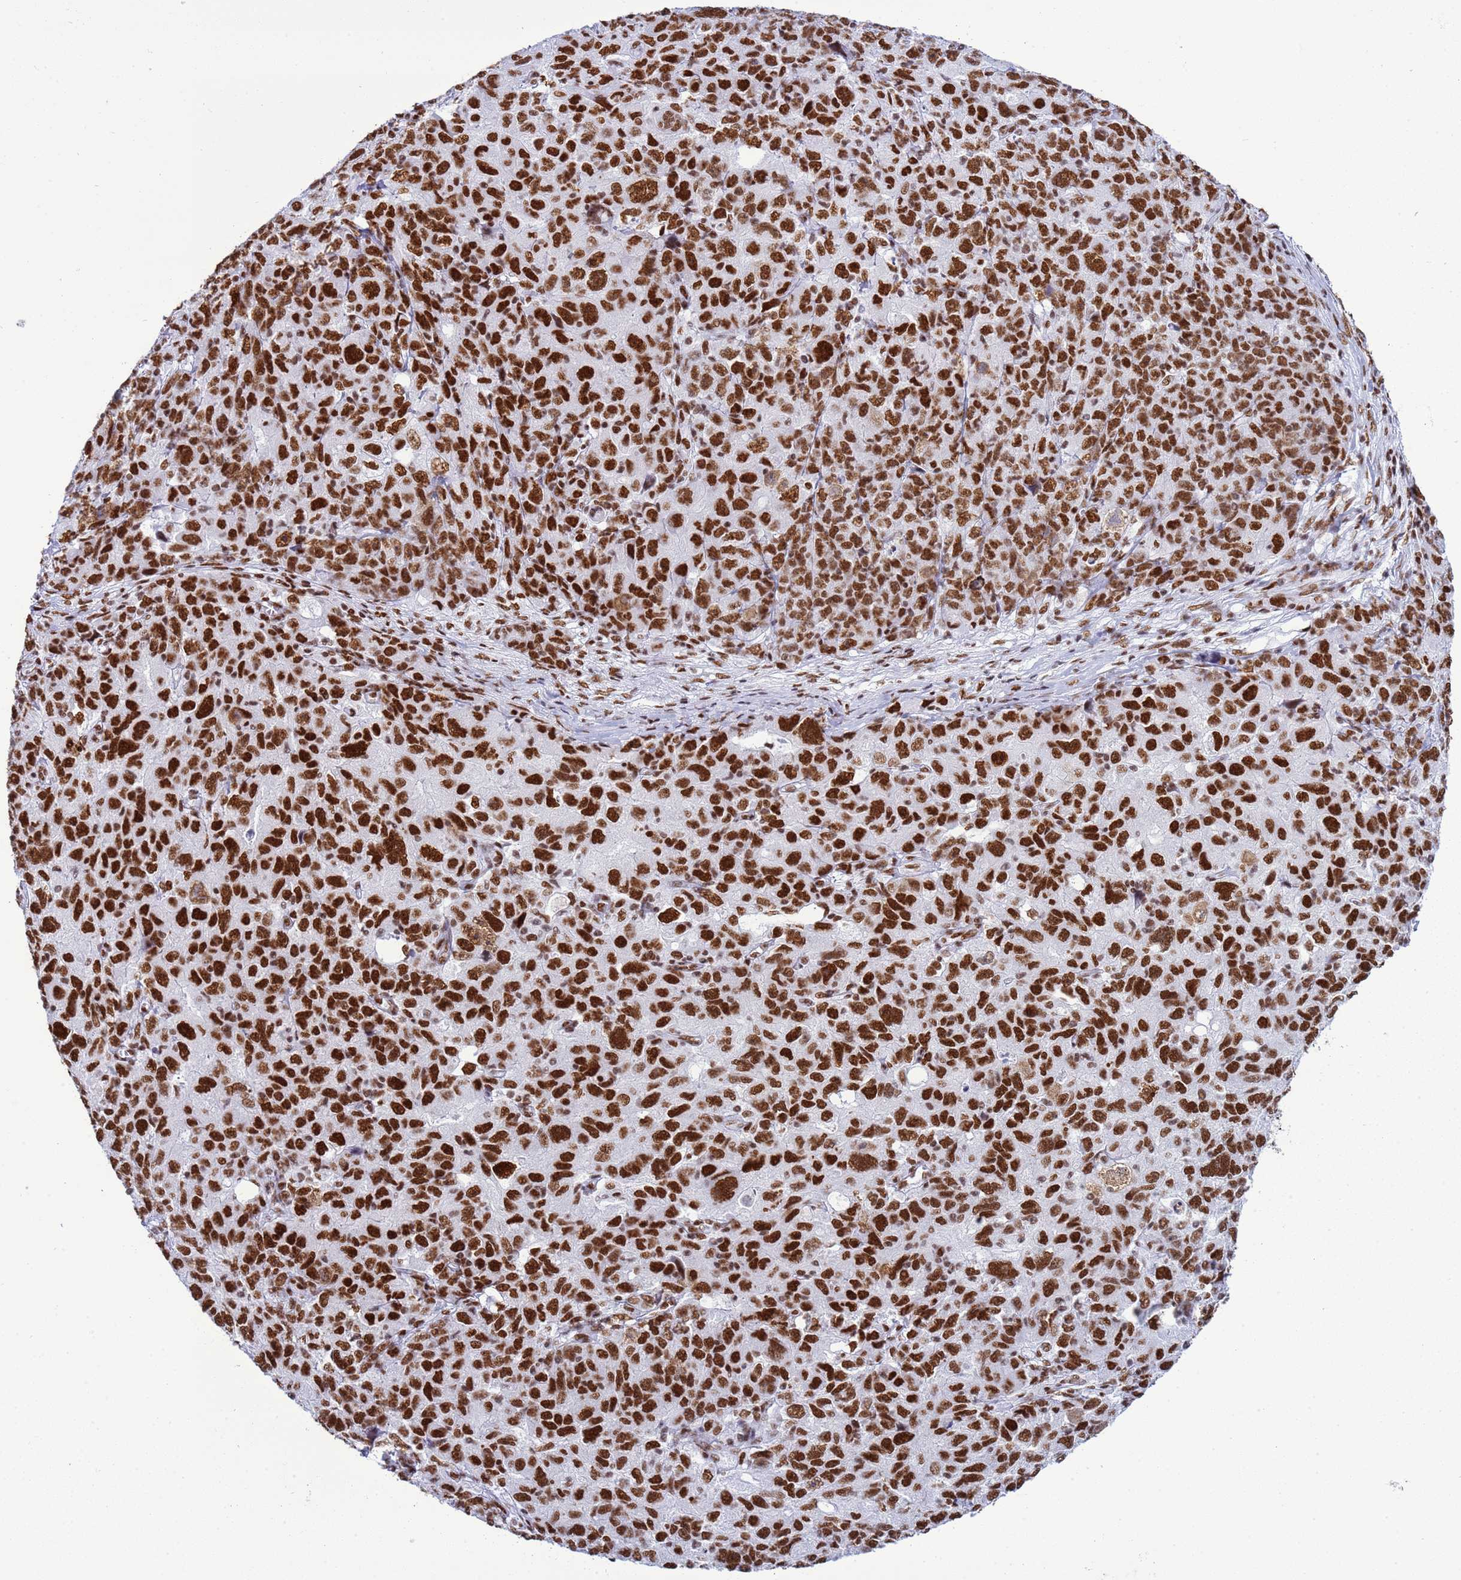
{"staining": {"intensity": "strong", "quantity": ">75%", "location": "nuclear"}, "tissue": "ovarian cancer", "cell_type": "Tumor cells", "image_type": "cancer", "snomed": [{"axis": "morphology", "description": "Carcinoma, endometroid"}, {"axis": "topography", "description": "Ovary"}], "caption": "Ovarian cancer (endometroid carcinoma) stained with a brown dye shows strong nuclear positive staining in approximately >75% of tumor cells.", "gene": "RALY", "patient": {"sex": "female", "age": 42}}